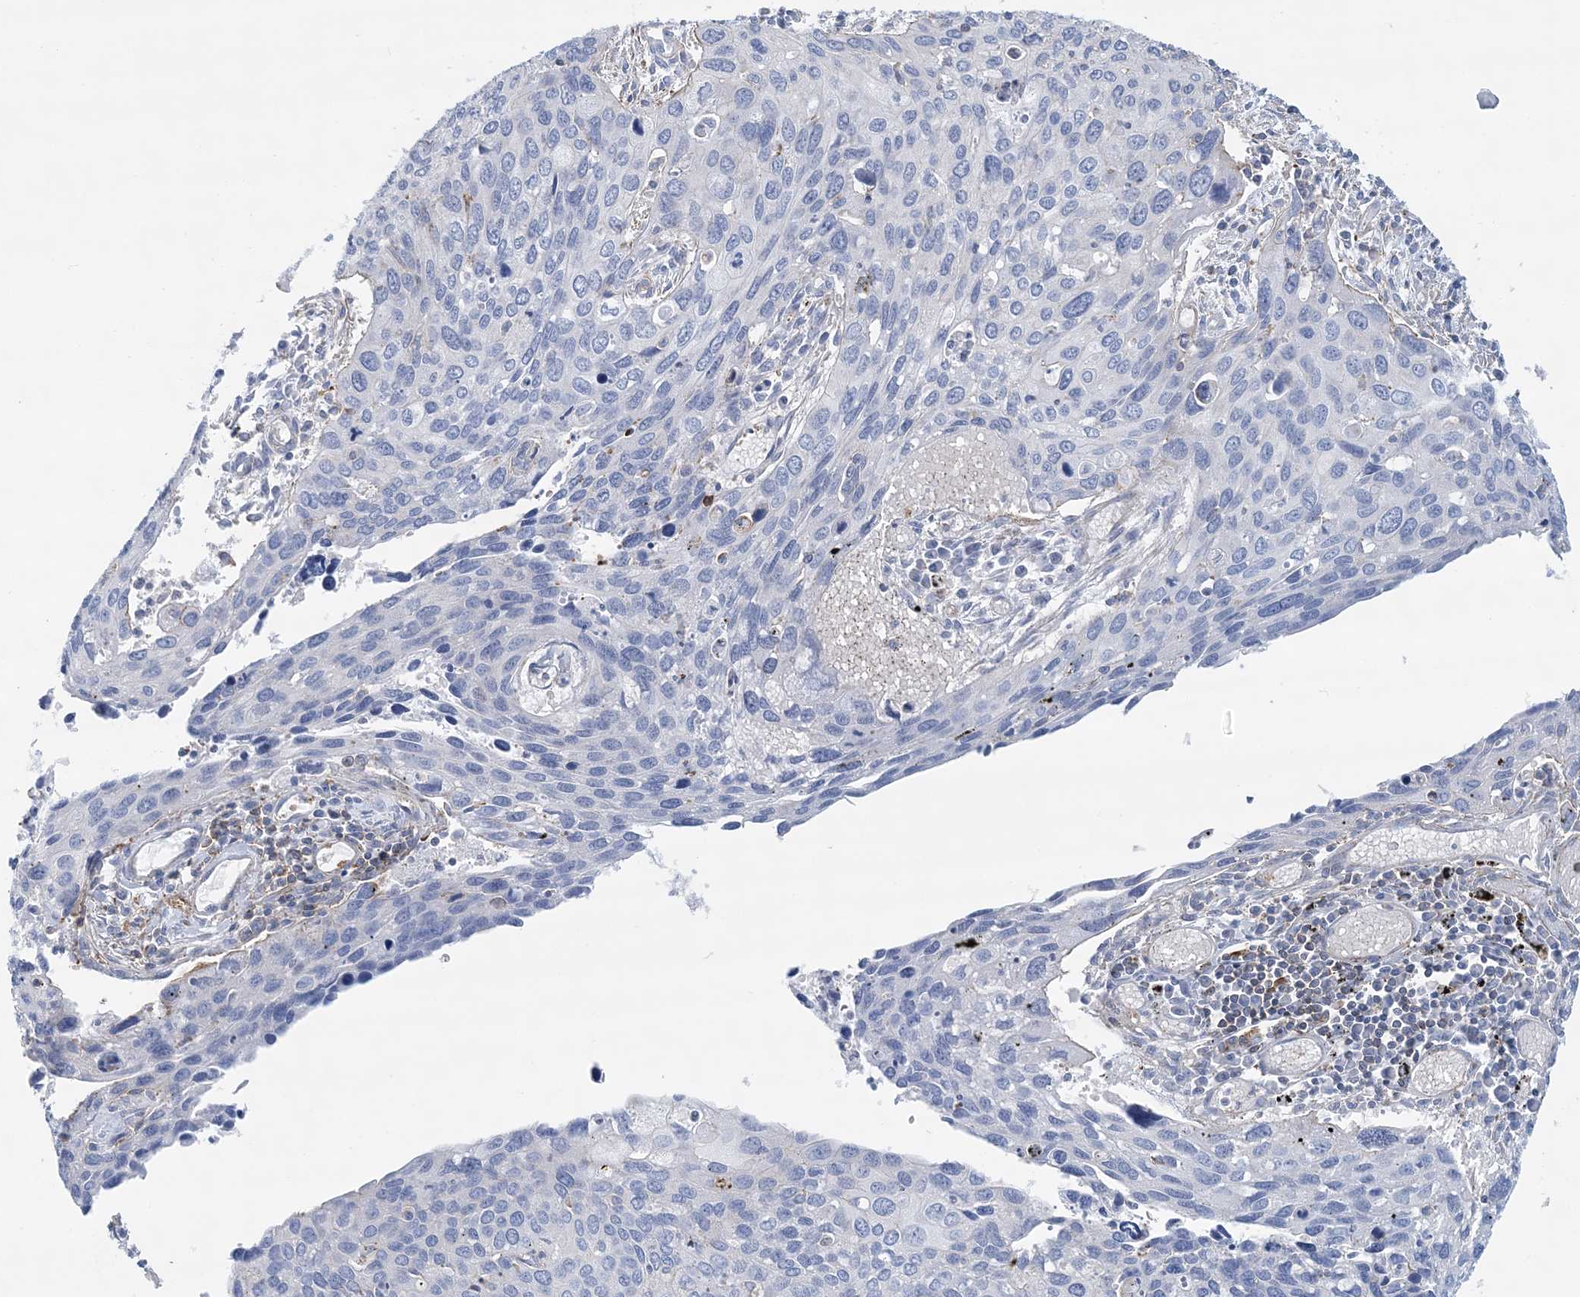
{"staining": {"intensity": "negative", "quantity": "none", "location": "none"}, "tissue": "cervical cancer", "cell_type": "Tumor cells", "image_type": "cancer", "snomed": [{"axis": "morphology", "description": "Squamous cell carcinoma, NOS"}, {"axis": "topography", "description": "Cervix"}], "caption": "This is an IHC histopathology image of human squamous cell carcinoma (cervical). There is no expression in tumor cells.", "gene": "C11orf21", "patient": {"sex": "female", "age": 55}}